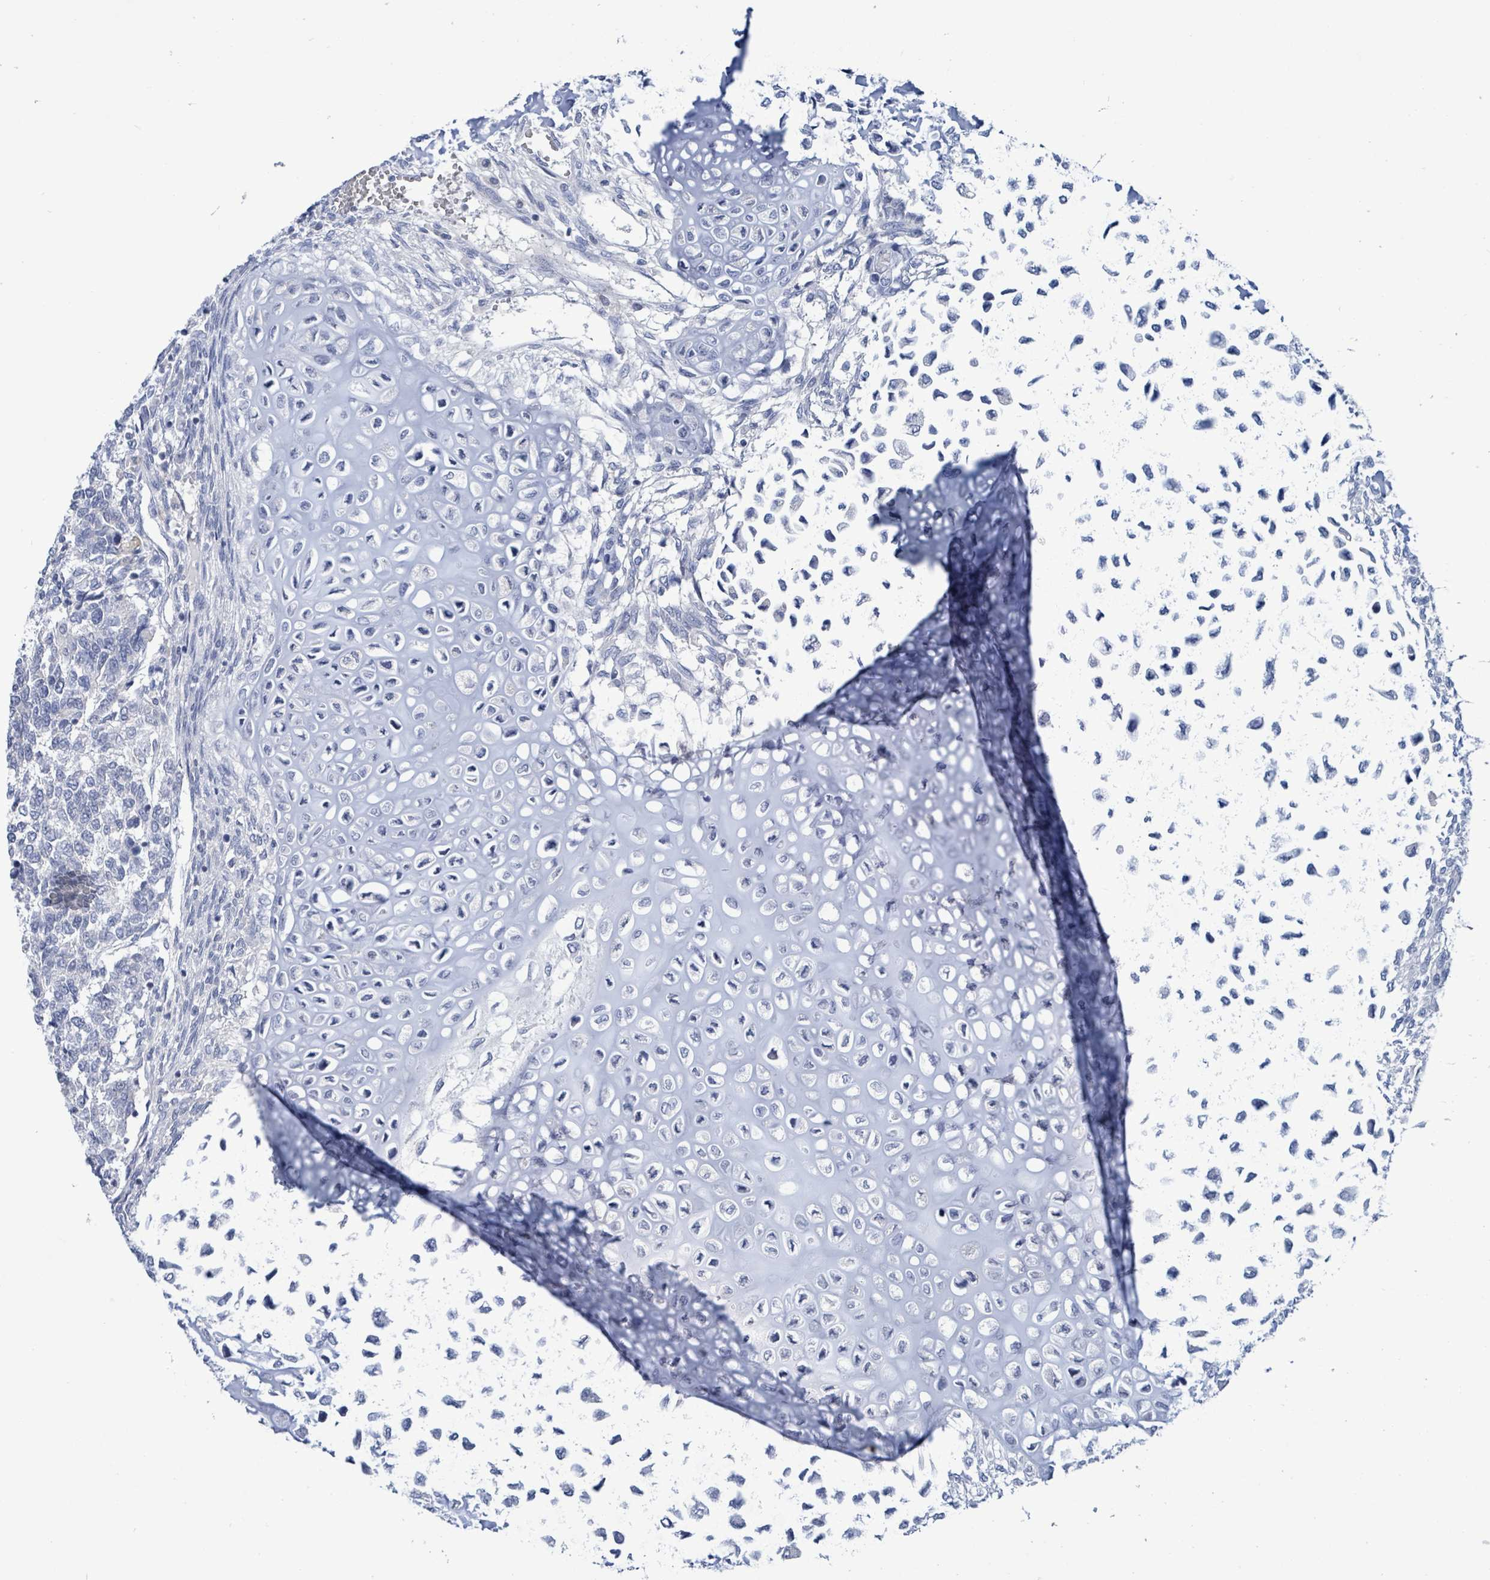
{"staining": {"intensity": "negative", "quantity": "none", "location": "none"}, "tissue": "testis cancer", "cell_type": "Tumor cells", "image_type": "cancer", "snomed": [{"axis": "morphology", "description": "Carcinoma, Embryonal, NOS"}, {"axis": "topography", "description": "Testis"}], "caption": "Immunohistochemistry photomicrograph of embryonal carcinoma (testis) stained for a protein (brown), which displays no staining in tumor cells.", "gene": "NTN3", "patient": {"sex": "male", "age": 23}}